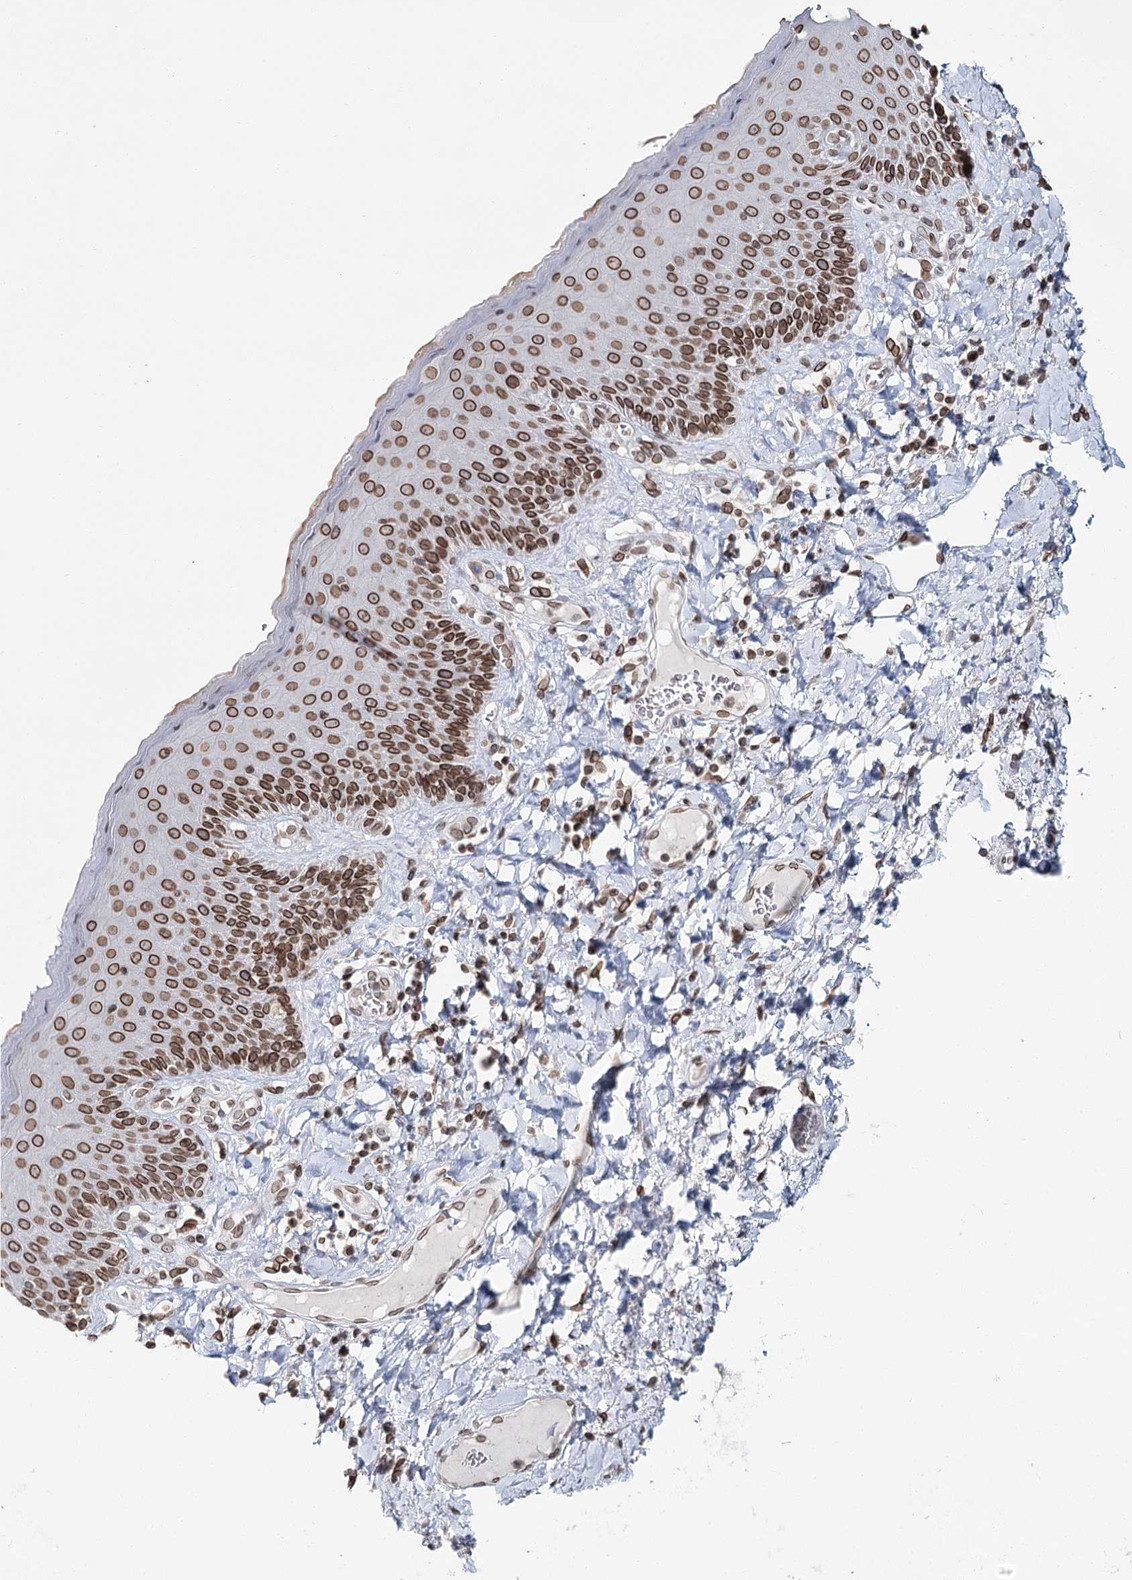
{"staining": {"intensity": "strong", "quantity": ">75%", "location": "cytoplasmic/membranous,nuclear"}, "tissue": "skin", "cell_type": "Epidermal cells", "image_type": "normal", "snomed": [{"axis": "morphology", "description": "Normal tissue, NOS"}, {"axis": "topography", "description": "Anal"}], "caption": "Unremarkable skin reveals strong cytoplasmic/membranous,nuclear staining in approximately >75% of epidermal cells Nuclei are stained in blue..", "gene": "KIAA0930", "patient": {"sex": "male", "age": 69}}